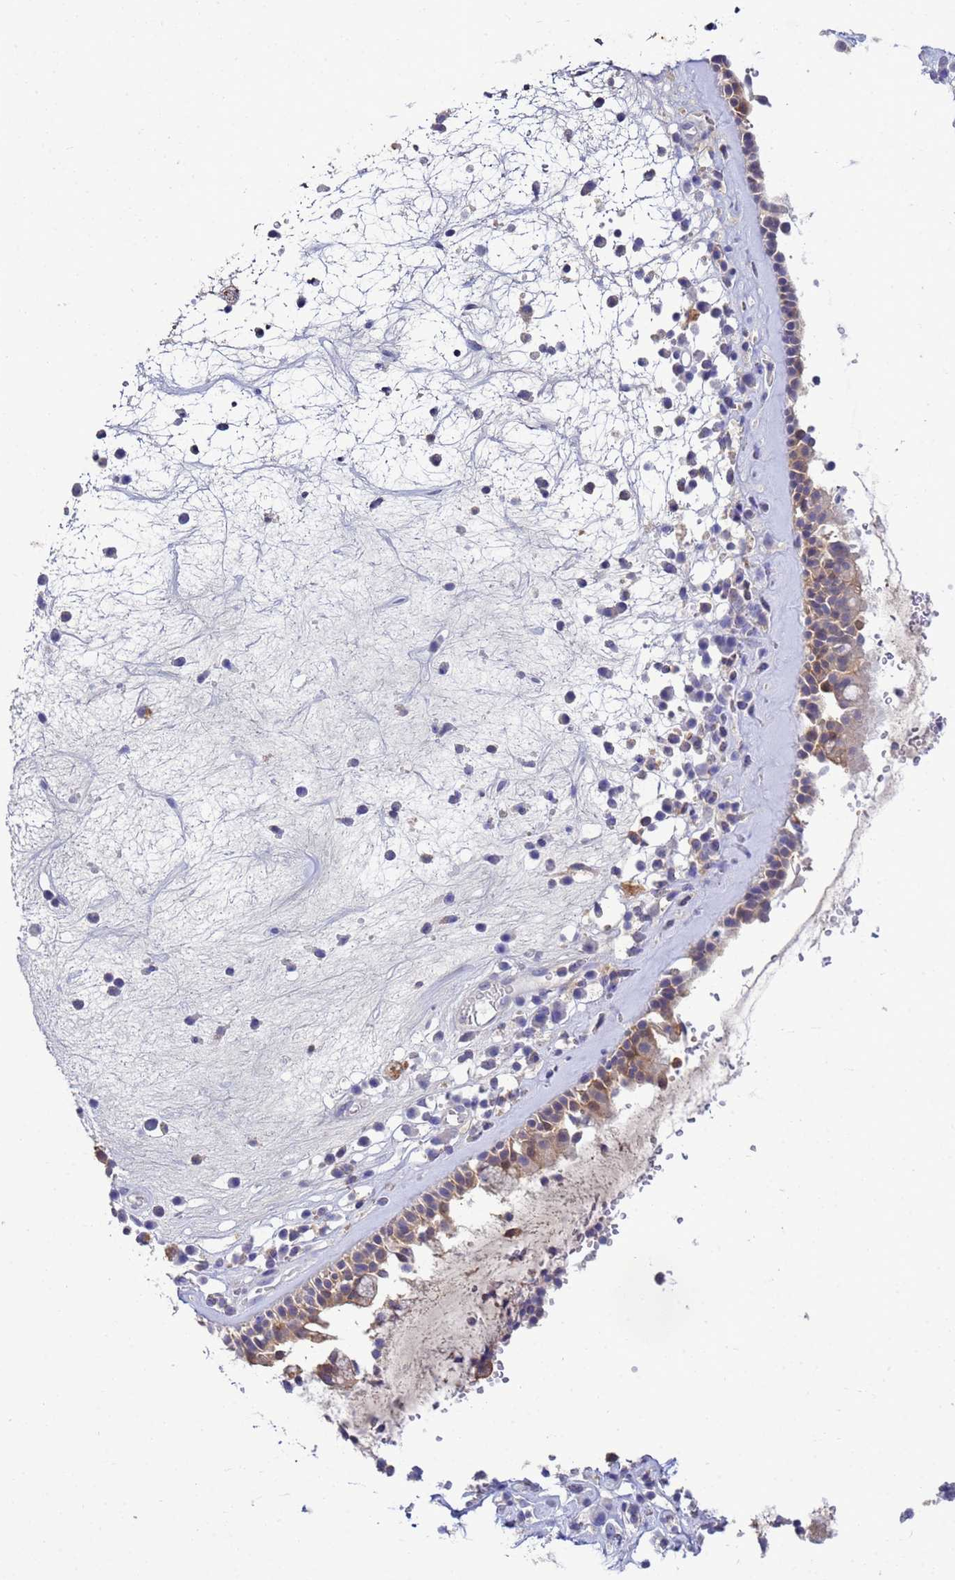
{"staining": {"intensity": "moderate", "quantity": "25%-75%", "location": "cytoplasmic/membranous"}, "tissue": "nasopharynx", "cell_type": "Respiratory epithelial cells", "image_type": "normal", "snomed": [{"axis": "morphology", "description": "Normal tissue, NOS"}, {"axis": "morphology", "description": "Inflammation, NOS"}, {"axis": "topography", "description": "Nasopharynx"}], "caption": "Nasopharynx stained with IHC exhibits moderate cytoplasmic/membranous staining in about 25%-75% of respiratory epithelial cells.", "gene": "KLHL13", "patient": {"sex": "male", "age": 70}}